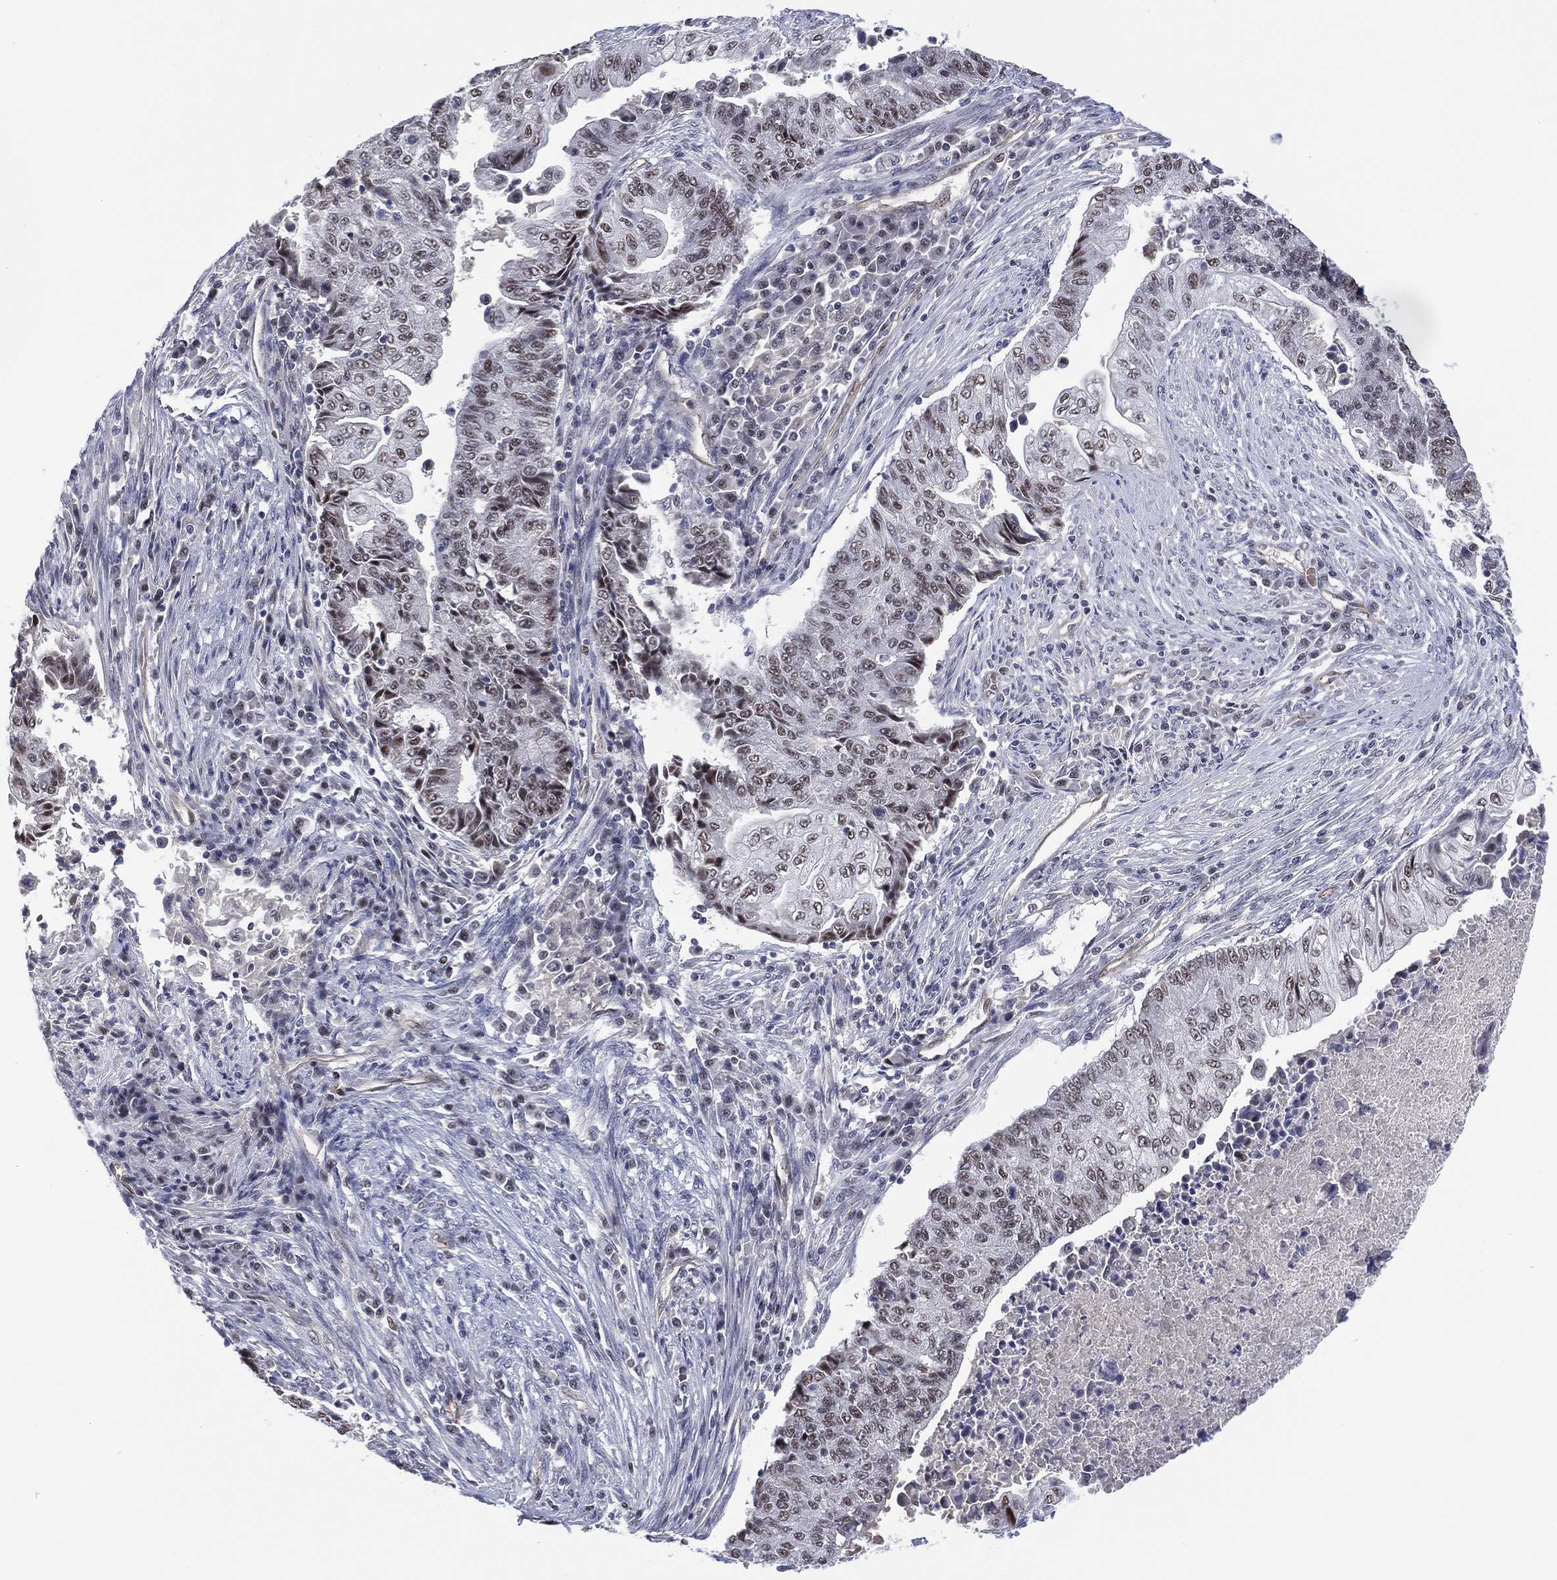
{"staining": {"intensity": "strong", "quantity": "<25%", "location": "cytoplasmic/membranous,nuclear"}, "tissue": "endometrial cancer", "cell_type": "Tumor cells", "image_type": "cancer", "snomed": [{"axis": "morphology", "description": "Adenocarcinoma, NOS"}, {"axis": "topography", "description": "Uterus"}, {"axis": "topography", "description": "Endometrium"}], "caption": "High-power microscopy captured an IHC image of endometrial cancer (adenocarcinoma), revealing strong cytoplasmic/membranous and nuclear positivity in approximately <25% of tumor cells.", "gene": "GSE1", "patient": {"sex": "female", "age": 54}}